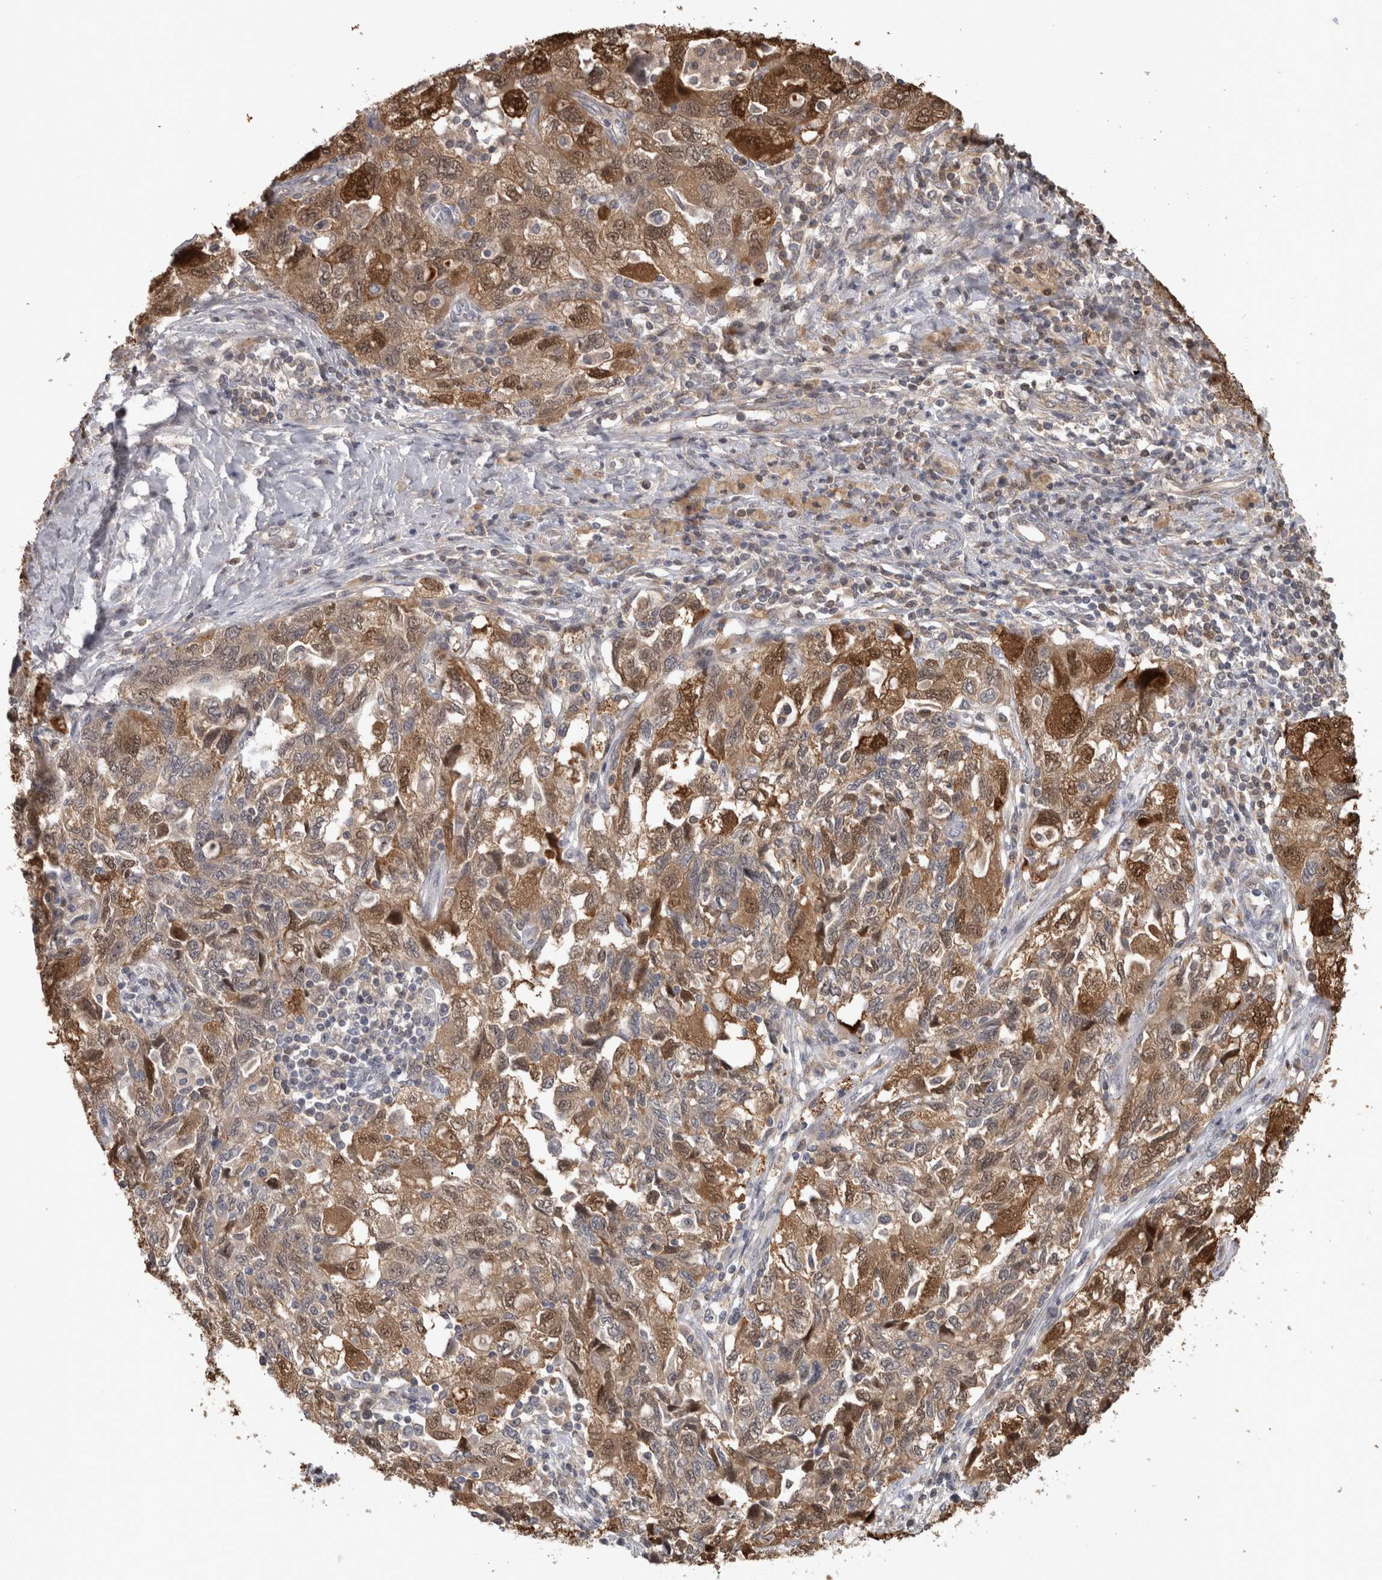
{"staining": {"intensity": "moderate", "quantity": ">75%", "location": "cytoplasmic/membranous,nuclear"}, "tissue": "ovarian cancer", "cell_type": "Tumor cells", "image_type": "cancer", "snomed": [{"axis": "morphology", "description": "Carcinoma, NOS"}, {"axis": "morphology", "description": "Cystadenocarcinoma, serous, NOS"}, {"axis": "topography", "description": "Ovary"}], "caption": "Immunohistochemical staining of ovarian cancer (carcinoma) shows medium levels of moderate cytoplasmic/membranous and nuclear protein staining in about >75% of tumor cells. (IHC, brightfield microscopy, high magnification).", "gene": "USH1G", "patient": {"sex": "female", "age": 69}}